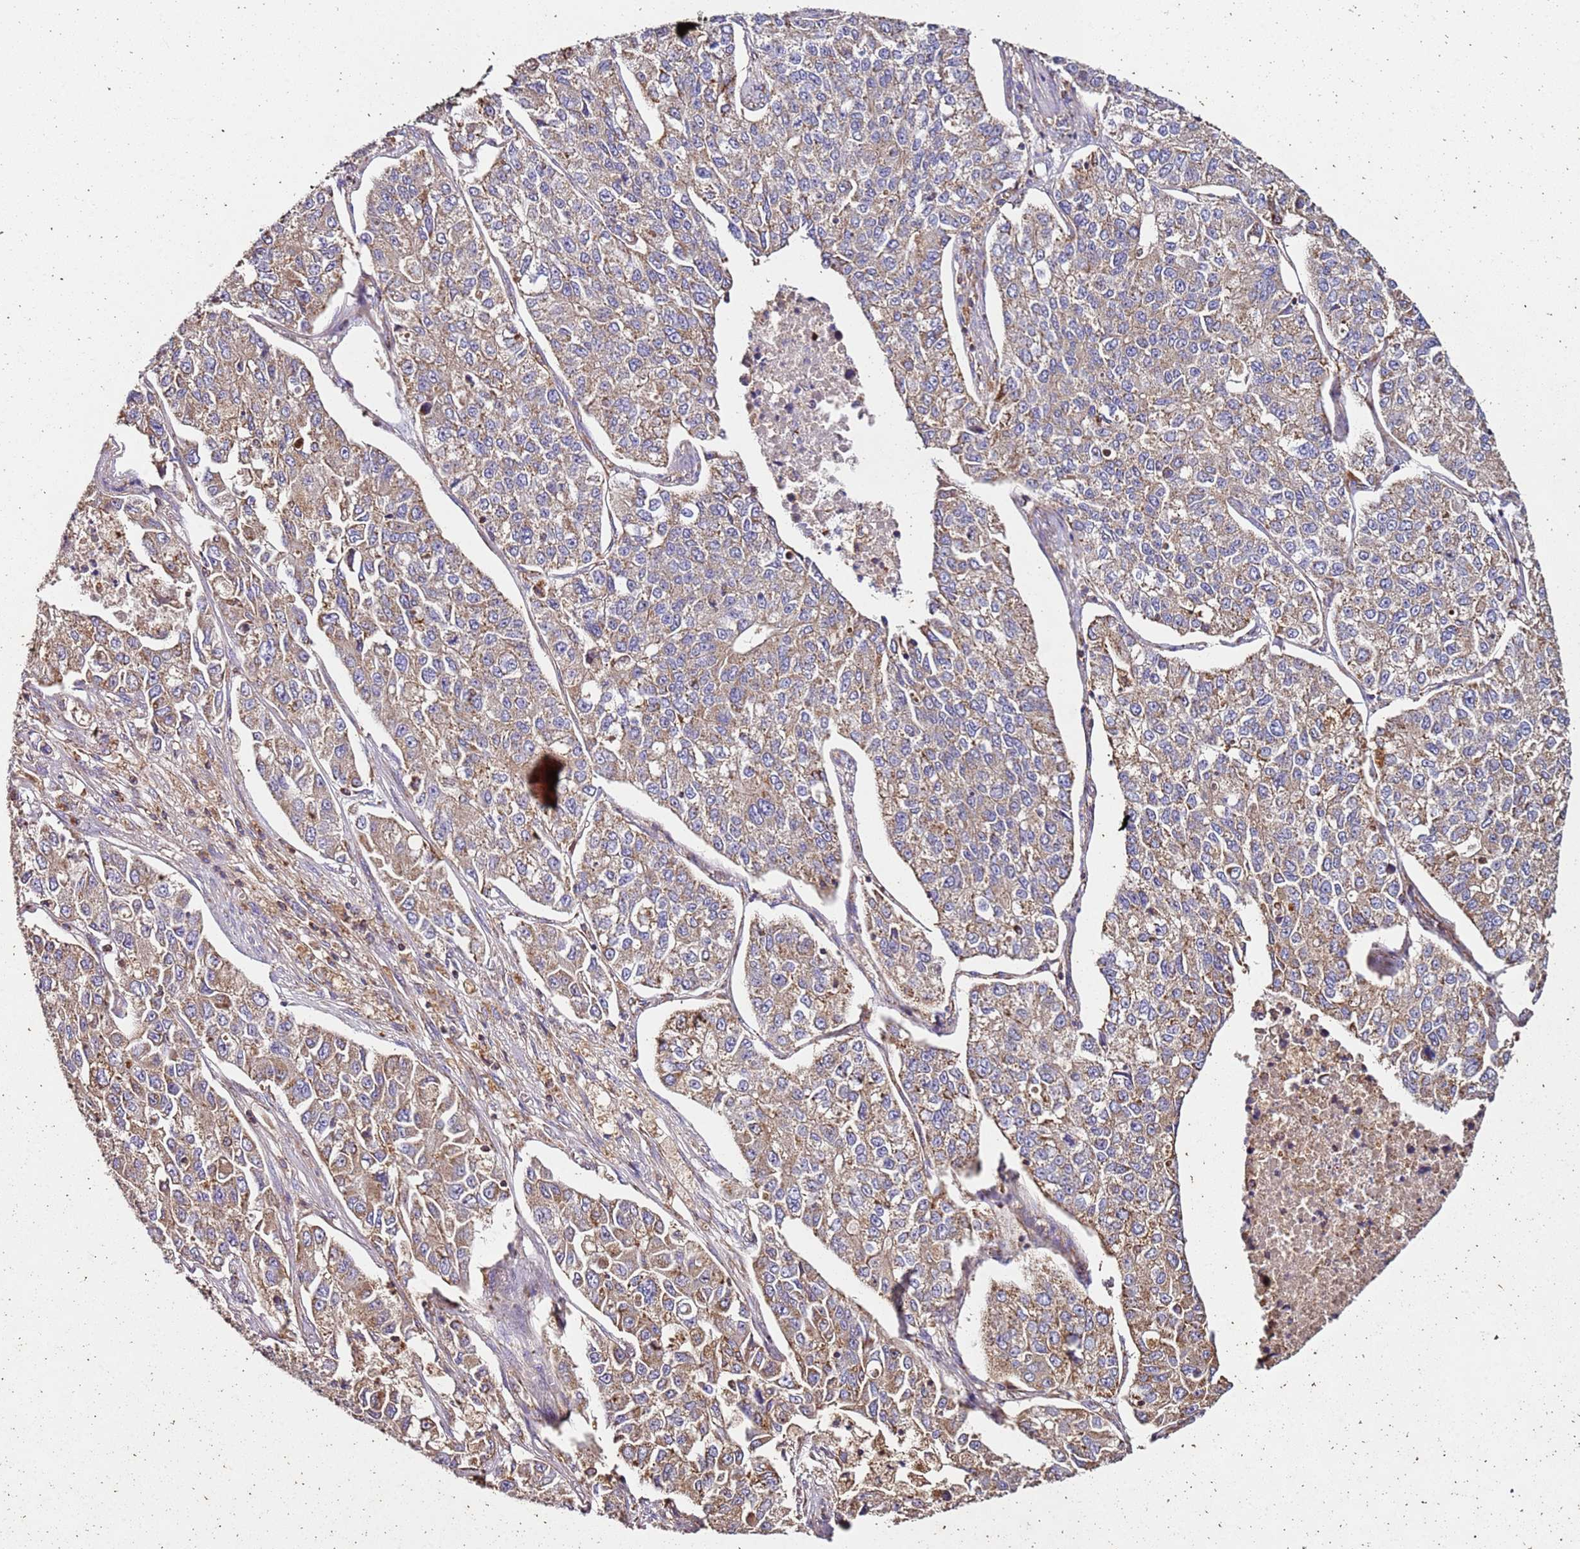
{"staining": {"intensity": "weak", "quantity": ">75%", "location": "cytoplasmic/membranous"}, "tissue": "lung cancer", "cell_type": "Tumor cells", "image_type": "cancer", "snomed": [{"axis": "morphology", "description": "Adenocarcinoma, NOS"}, {"axis": "topography", "description": "Lung"}], "caption": "Immunohistochemical staining of lung cancer (adenocarcinoma) shows weak cytoplasmic/membranous protein staining in approximately >75% of tumor cells.", "gene": "RMND5A", "patient": {"sex": "male", "age": 49}}